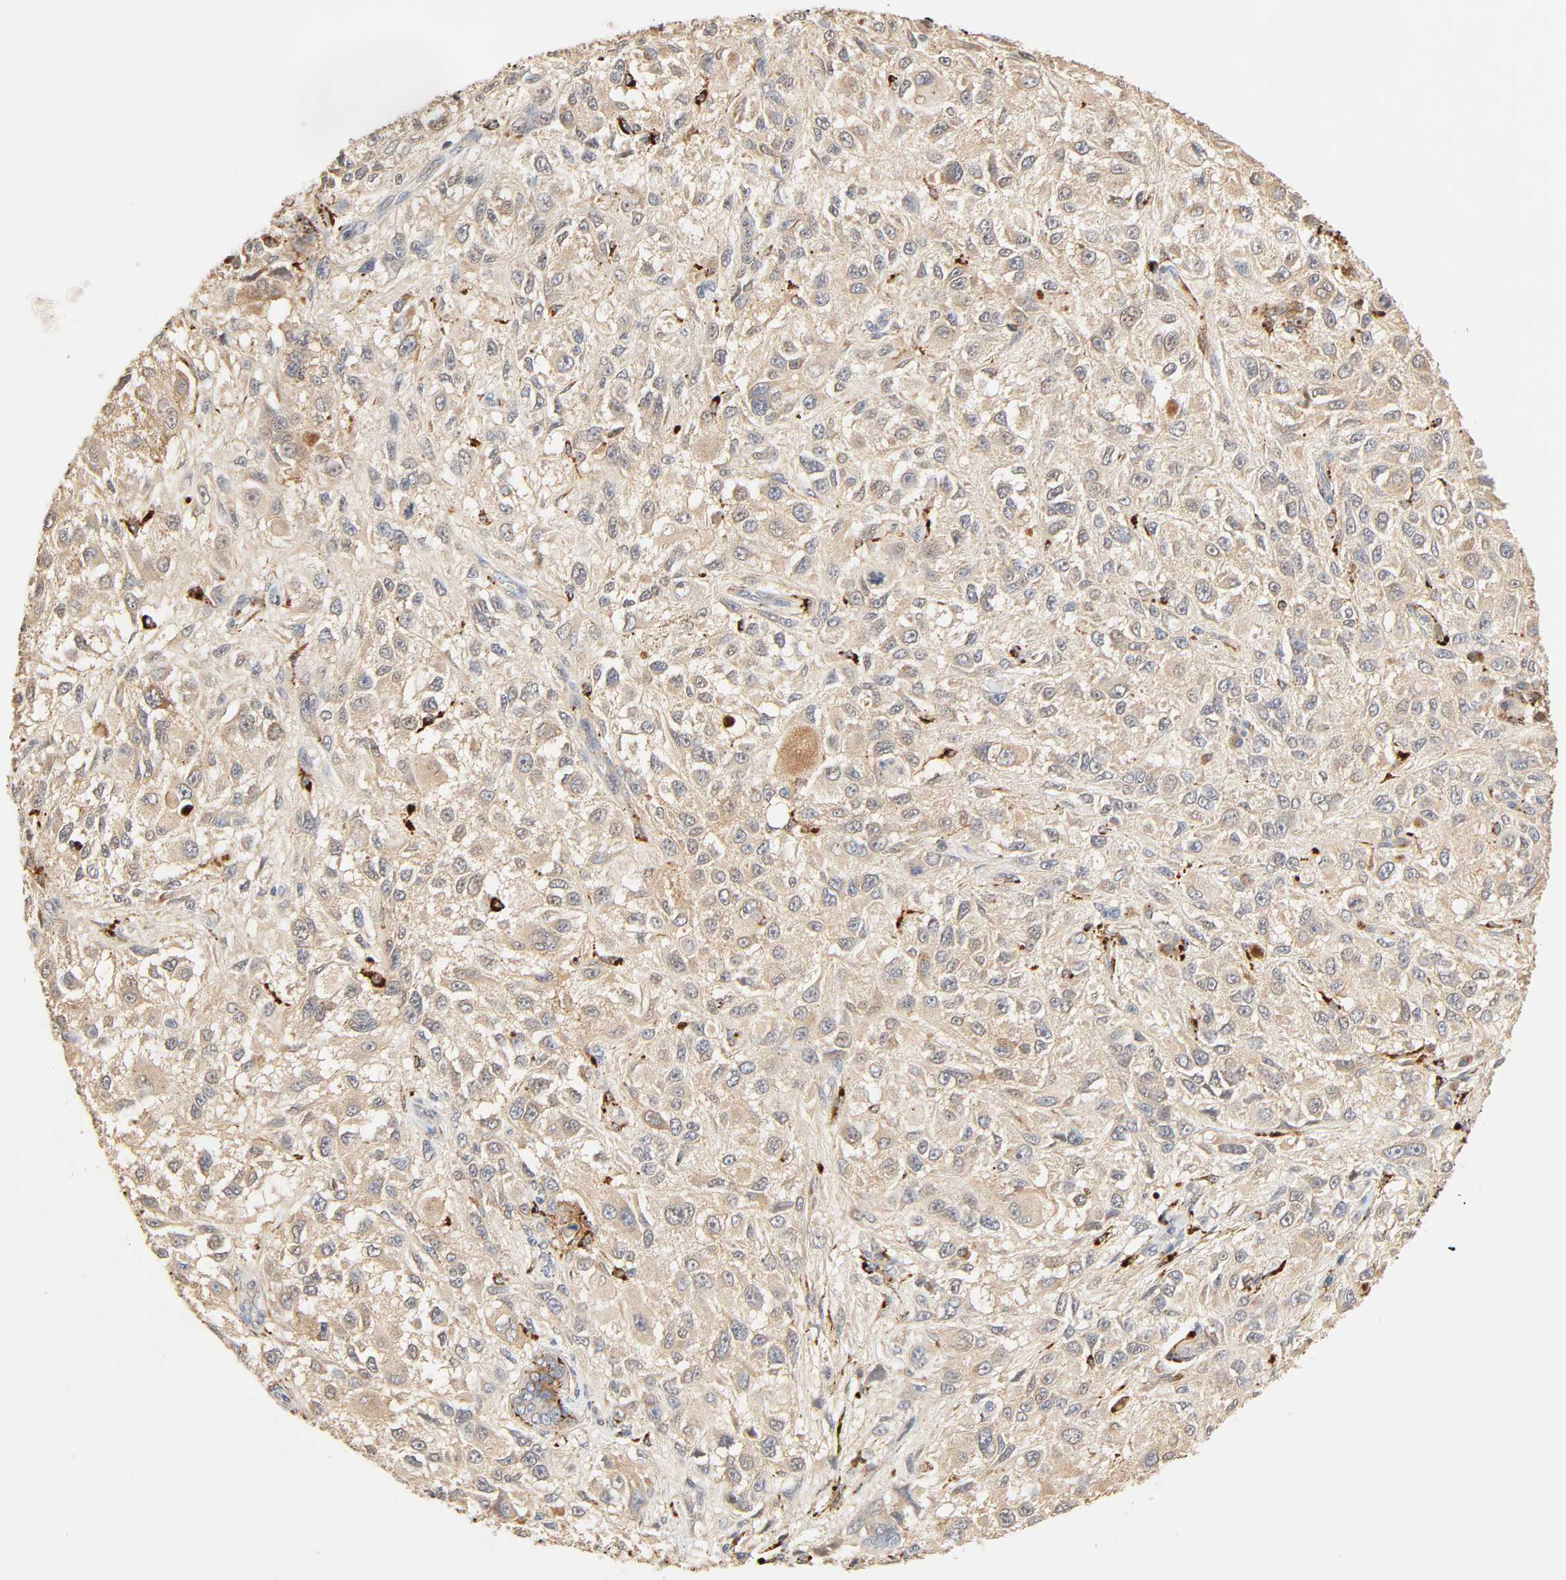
{"staining": {"intensity": "weak", "quantity": ">75%", "location": "cytoplasmic/membranous"}, "tissue": "melanoma", "cell_type": "Tumor cells", "image_type": "cancer", "snomed": [{"axis": "morphology", "description": "Necrosis, NOS"}, {"axis": "morphology", "description": "Malignant melanoma, NOS"}, {"axis": "topography", "description": "Skin"}], "caption": "This histopathology image reveals IHC staining of melanoma, with low weak cytoplasmic/membranous staining in about >75% of tumor cells.", "gene": "MAPK6", "patient": {"sex": "female", "age": 87}}